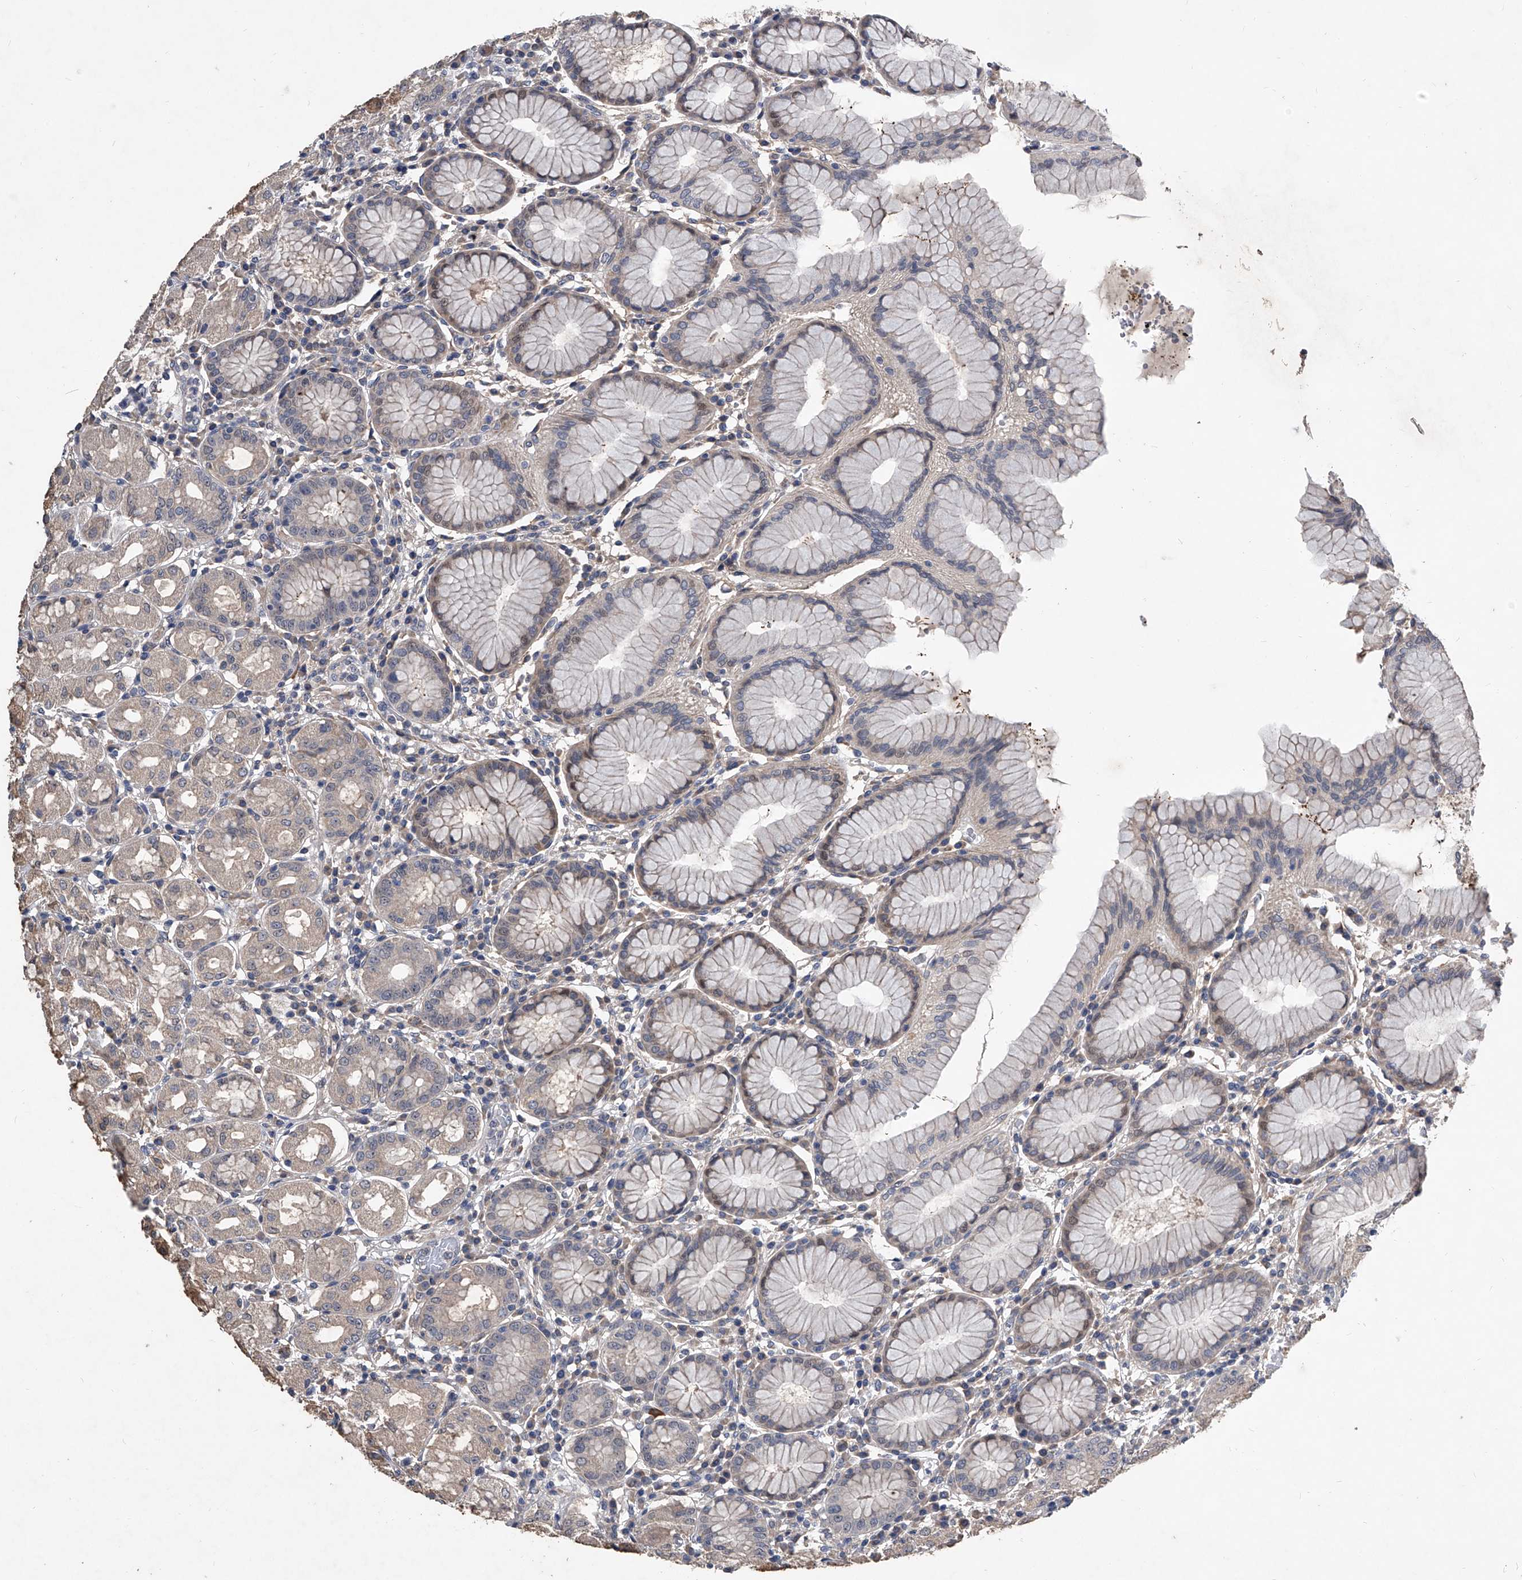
{"staining": {"intensity": "weak", "quantity": "<25%", "location": "cytoplasmic/membranous,nuclear"}, "tissue": "stomach", "cell_type": "Glandular cells", "image_type": "normal", "snomed": [{"axis": "morphology", "description": "Normal tissue, NOS"}, {"axis": "topography", "description": "Stomach"}, {"axis": "topography", "description": "Stomach, lower"}], "caption": "Immunohistochemistry (IHC) of unremarkable stomach demonstrates no expression in glandular cells.", "gene": "PHACTR1", "patient": {"sex": "female", "age": 56}}